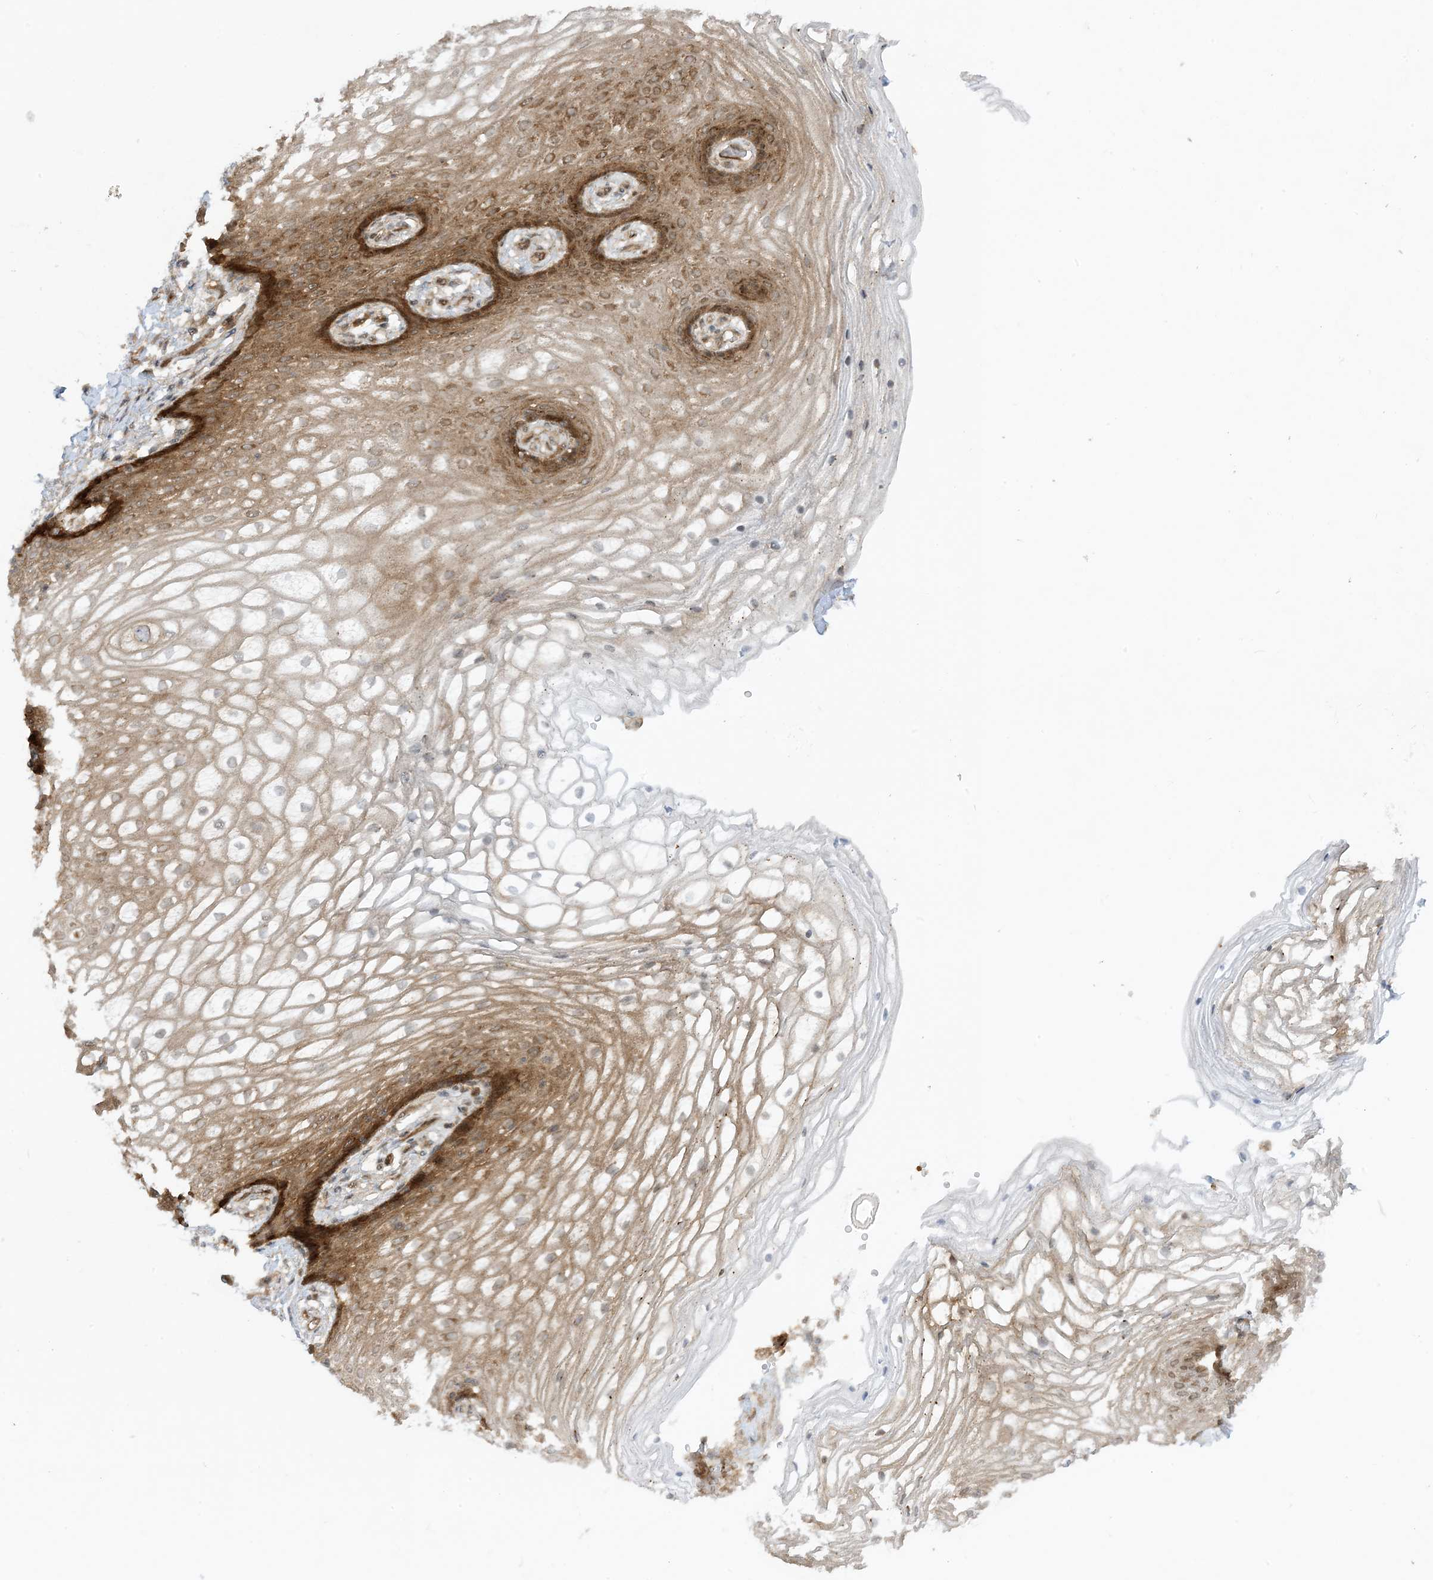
{"staining": {"intensity": "strong", "quantity": "25%-75%", "location": "cytoplasmic/membranous"}, "tissue": "vagina", "cell_type": "Squamous epithelial cells", "image_type": "normal", "snomed": [{"axis": "morphology", "description": "Normal tissue, NOS"}, {"axis": "topography", "description": "Vagina"}], "caption": "Squamous epithelial cells demonstrate strong cytoplasmic/membranous staining in approximately 25%-75% of cells in normal vagina. Nuclei are stained in blue.", "gene": "CERT1", "patient": {"sex": "female", "age": 60}}